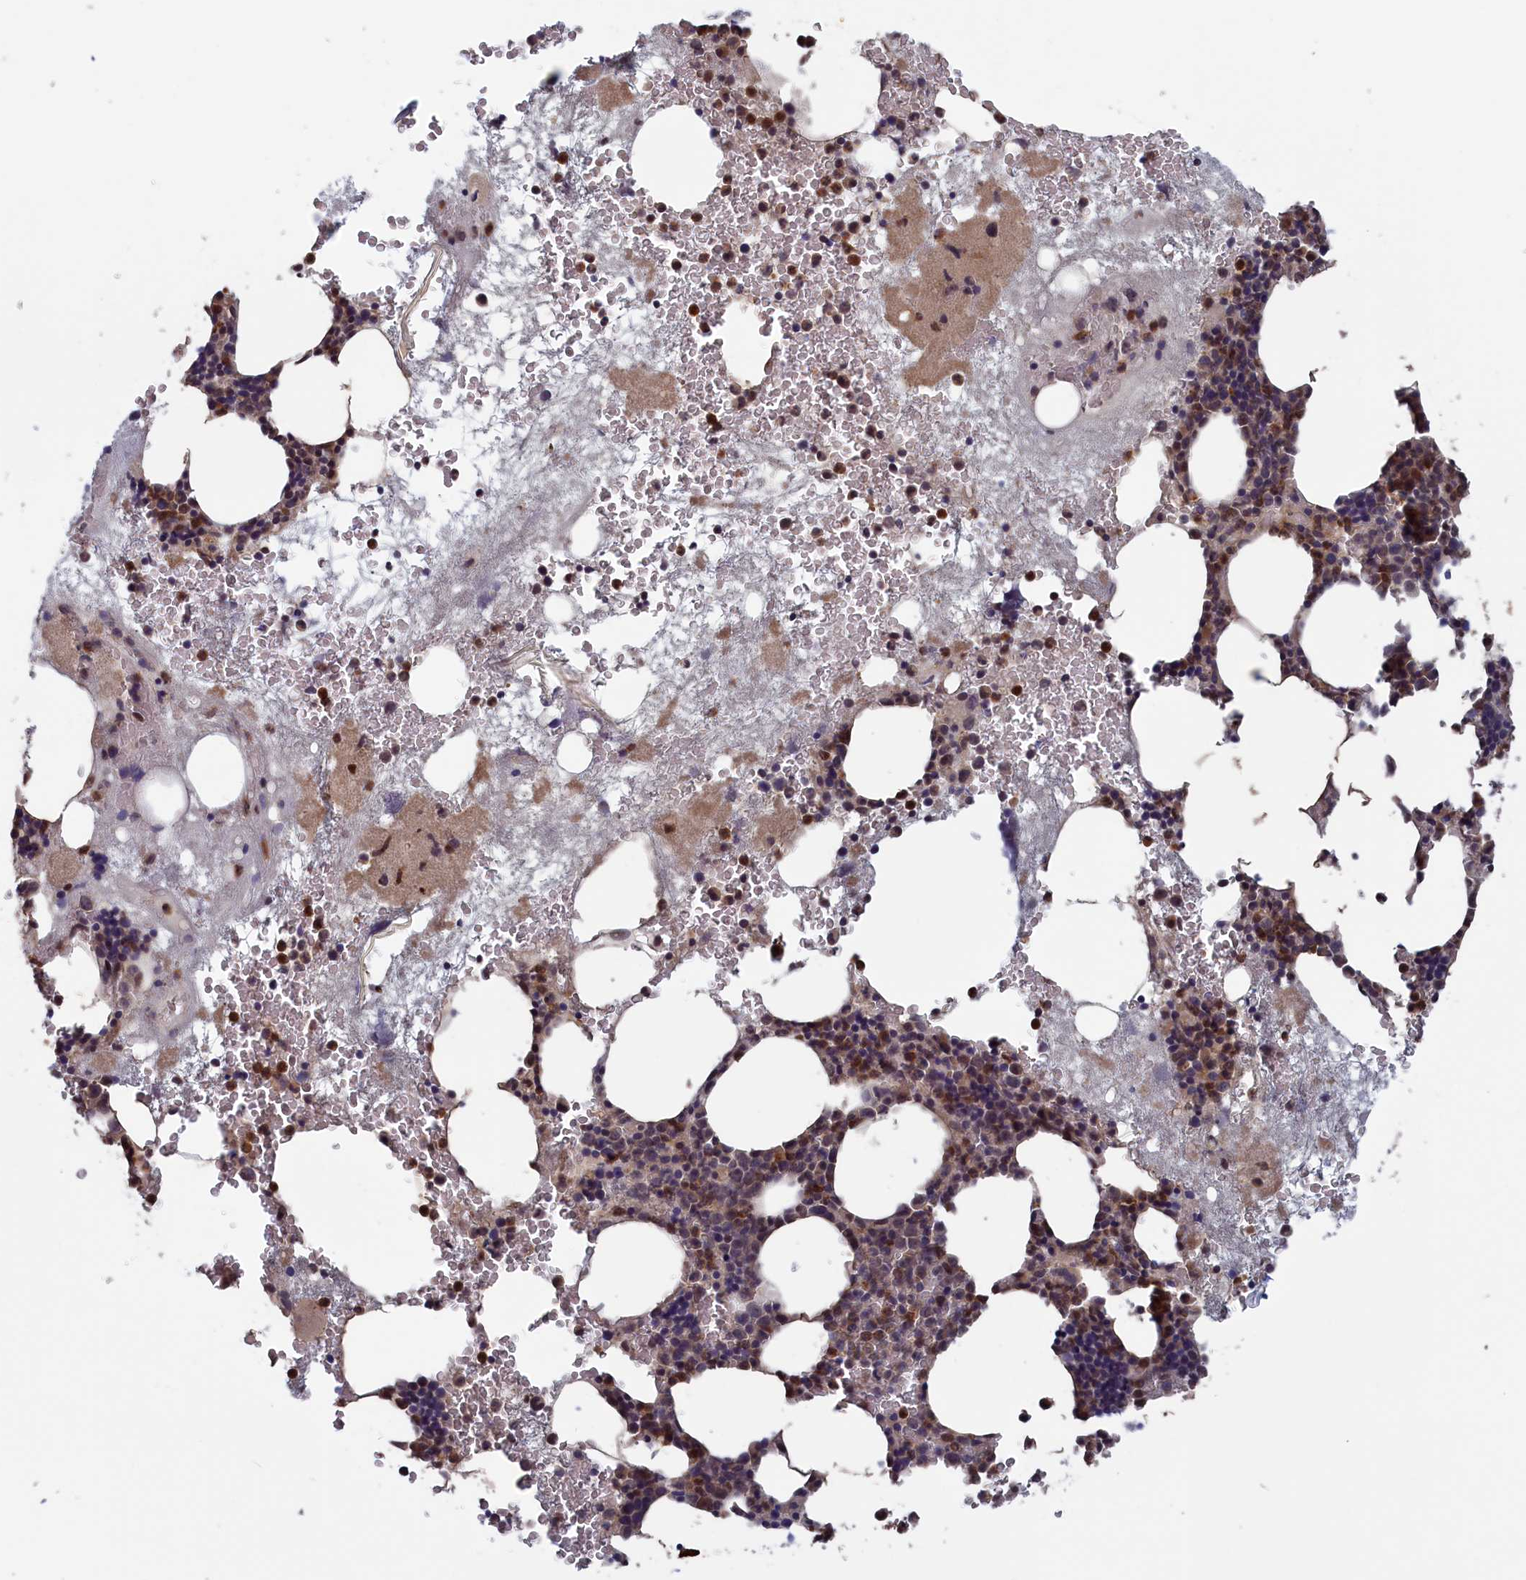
{"staining": {"intensity": "moderate", "quantity": "25%-75%", "location": "cytoplasmic/membranous,nuclear"}, "tissue": "bone marrow", "cell_type": "Hematopoietic cells", "image_type": "normal", "snomed": [{"axis": "morphology", "description": "Normal tissue, NOS"}, {"axis": "topography", "description": "Bone marrow"}], "caption": "Bone marrow stained with a brown dye shows moderate cytoplasmic/membranous,nuclear positive expression in approximately 25%-75% of hematopoietic cells.", "gene": "PLP2", "patient": {"sex": "male", "age": 80}}